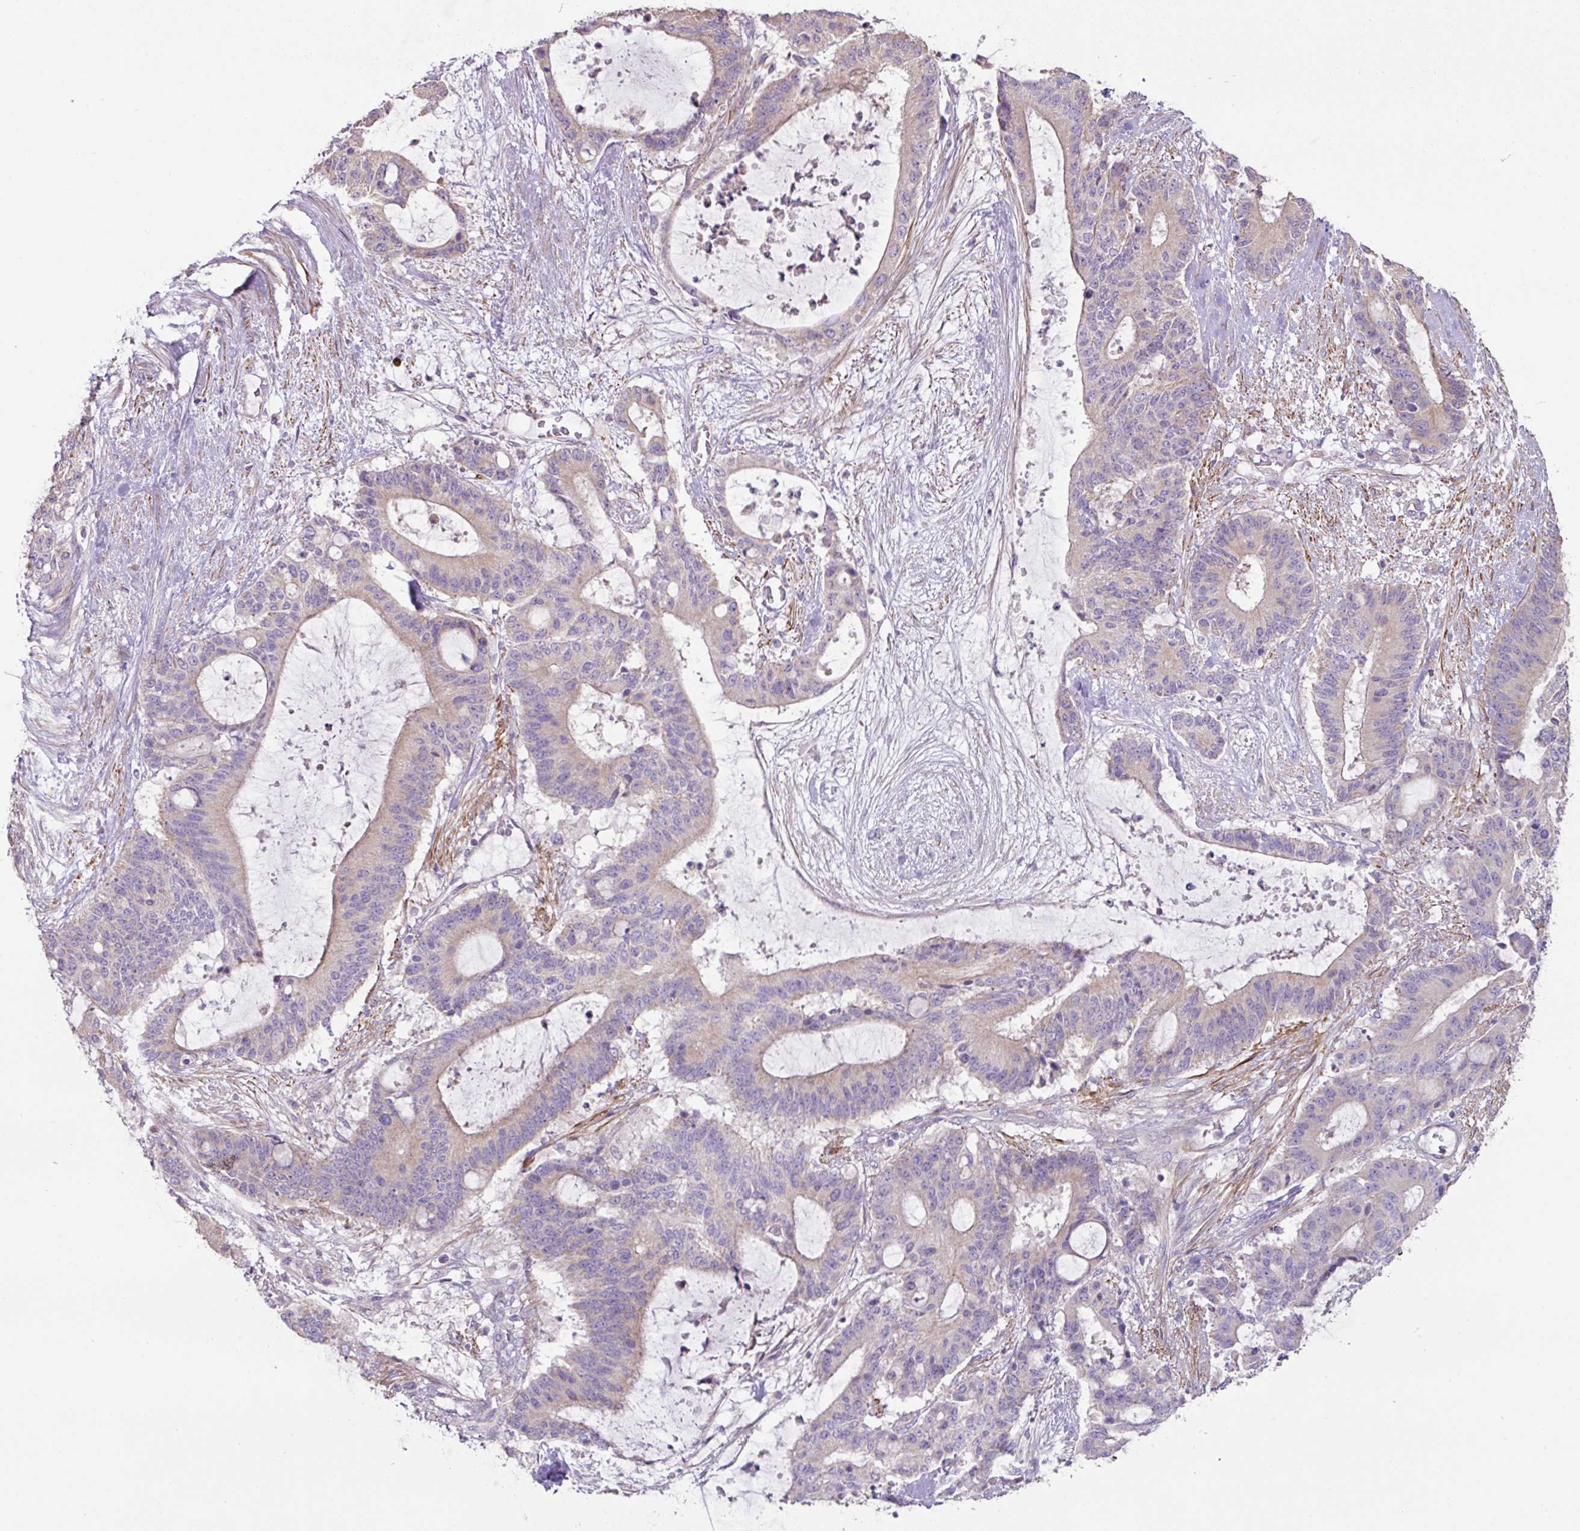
{"staining": {"intensity": "weak", "quantity": "<25%", "location": "cytoplasmic/membranous"}, "tissue": "liver cancer", "cell_type": "Tumor cells", "image_type": "cancer", "snomed": [{"axis": "morphology", "description": "Normal tissue, NOS"}, {"axis": "morphology", "description": "Cholangiocarcinoma"}, {"axis": "topography", "description": "Liver"}, {"axis": "topography", "description": "Peripheral nerve tissue"}], "caption": "Immunohistochemistry (IHC) micrograph of liver cancer stained for a protein (brown), which exhibits no positivity in tumor cells.", "gene": "MRRF", "patient": {"sex": "female", "age": 73}}